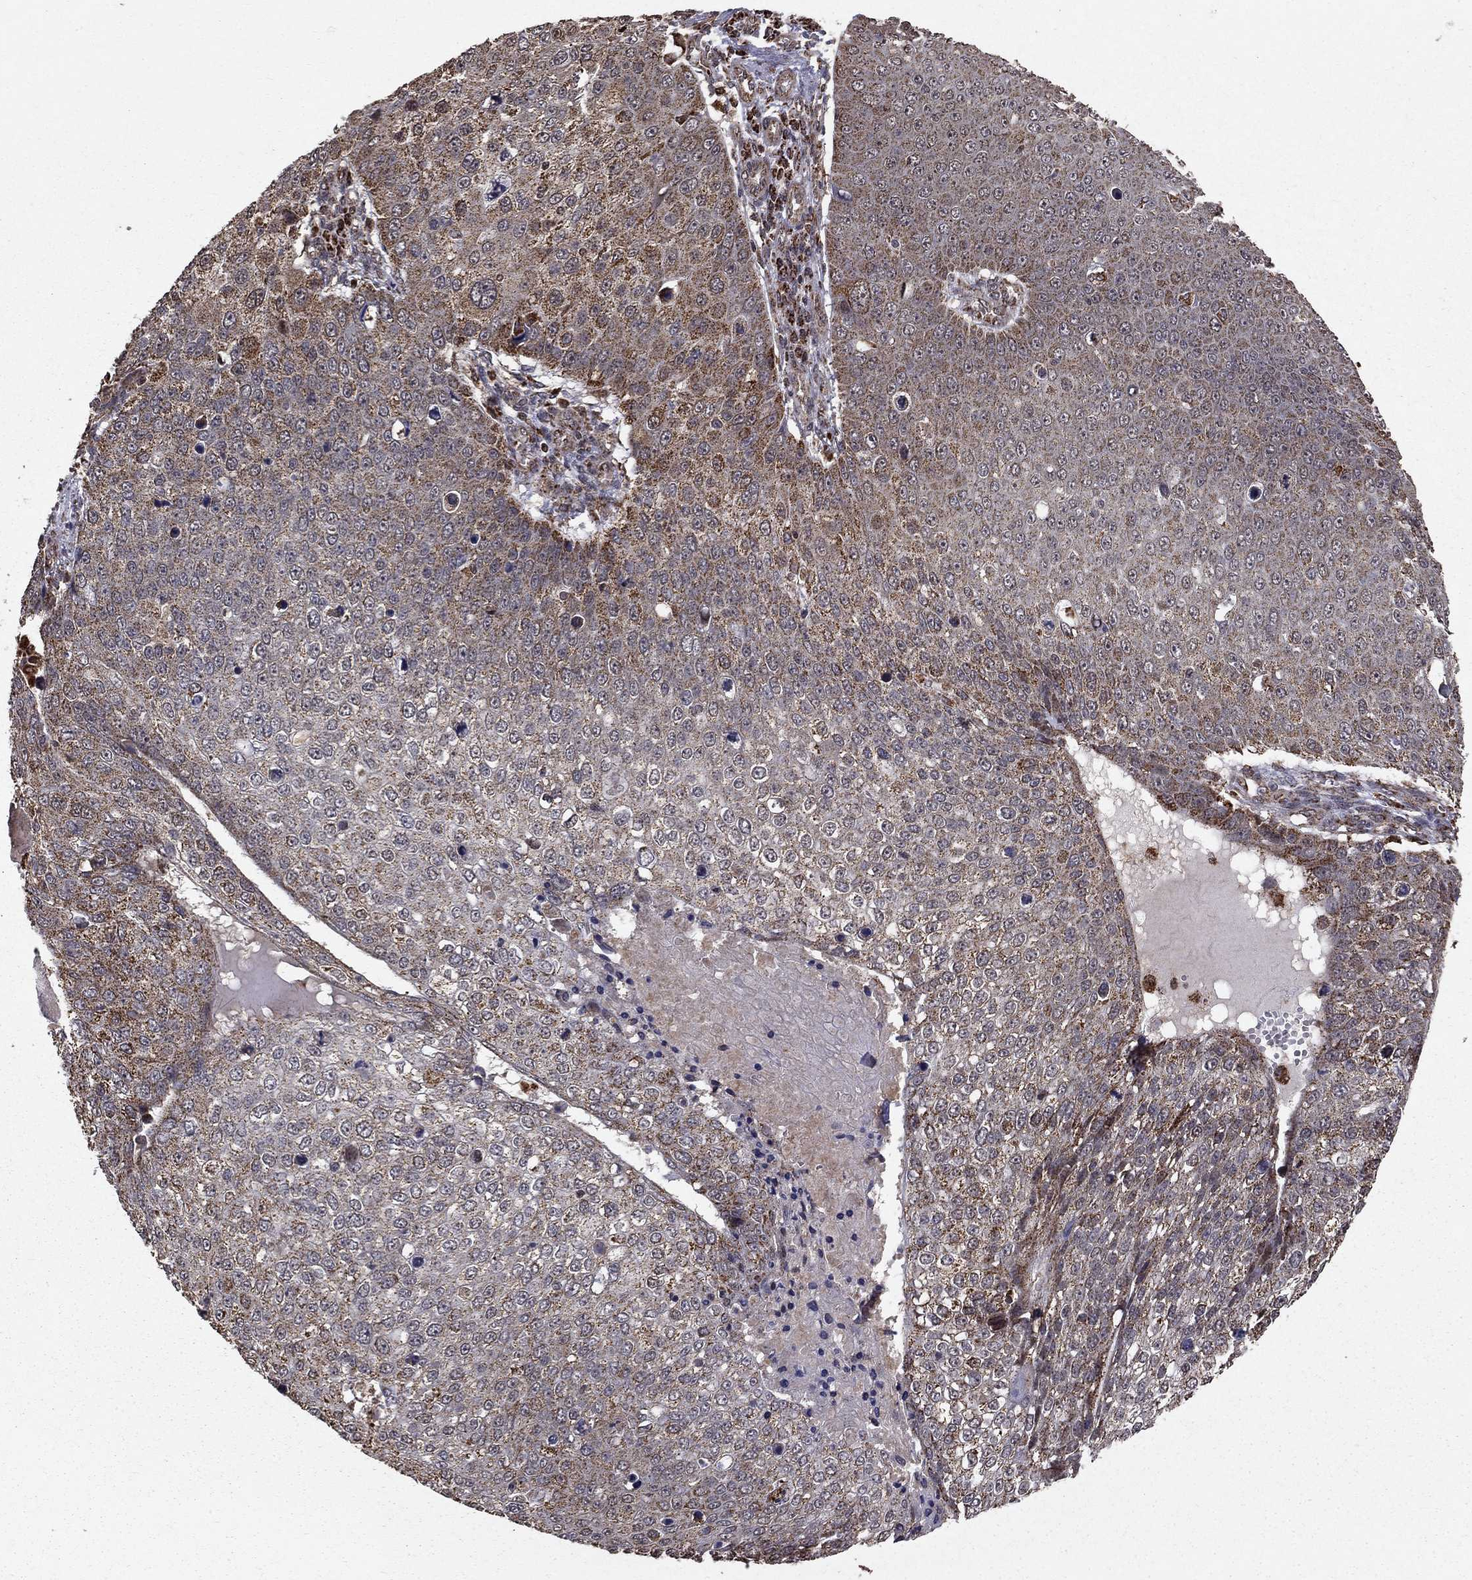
{"staining": {"intensity": "moderate", "quantity": "25%-75%", "location": "cytoplasmic/membranous"}, "tissue": "skin cancer", "cell_type": "Tumor cells", "image_type": "cancer", "snomed": [{"axis": "morphology", "description": "Squamous cell carcinoma, NOS"}, {"axis": "topography", "description": "Skin"}], "caption": "About 25%-75% of tumor cells in skin cancer display moderate cytoplasmic/membranous protein positivity as visualized by brown immunohistochemical staining.", "gene": "ACOT13", "patient": {"sex": "male", "age": 71}}